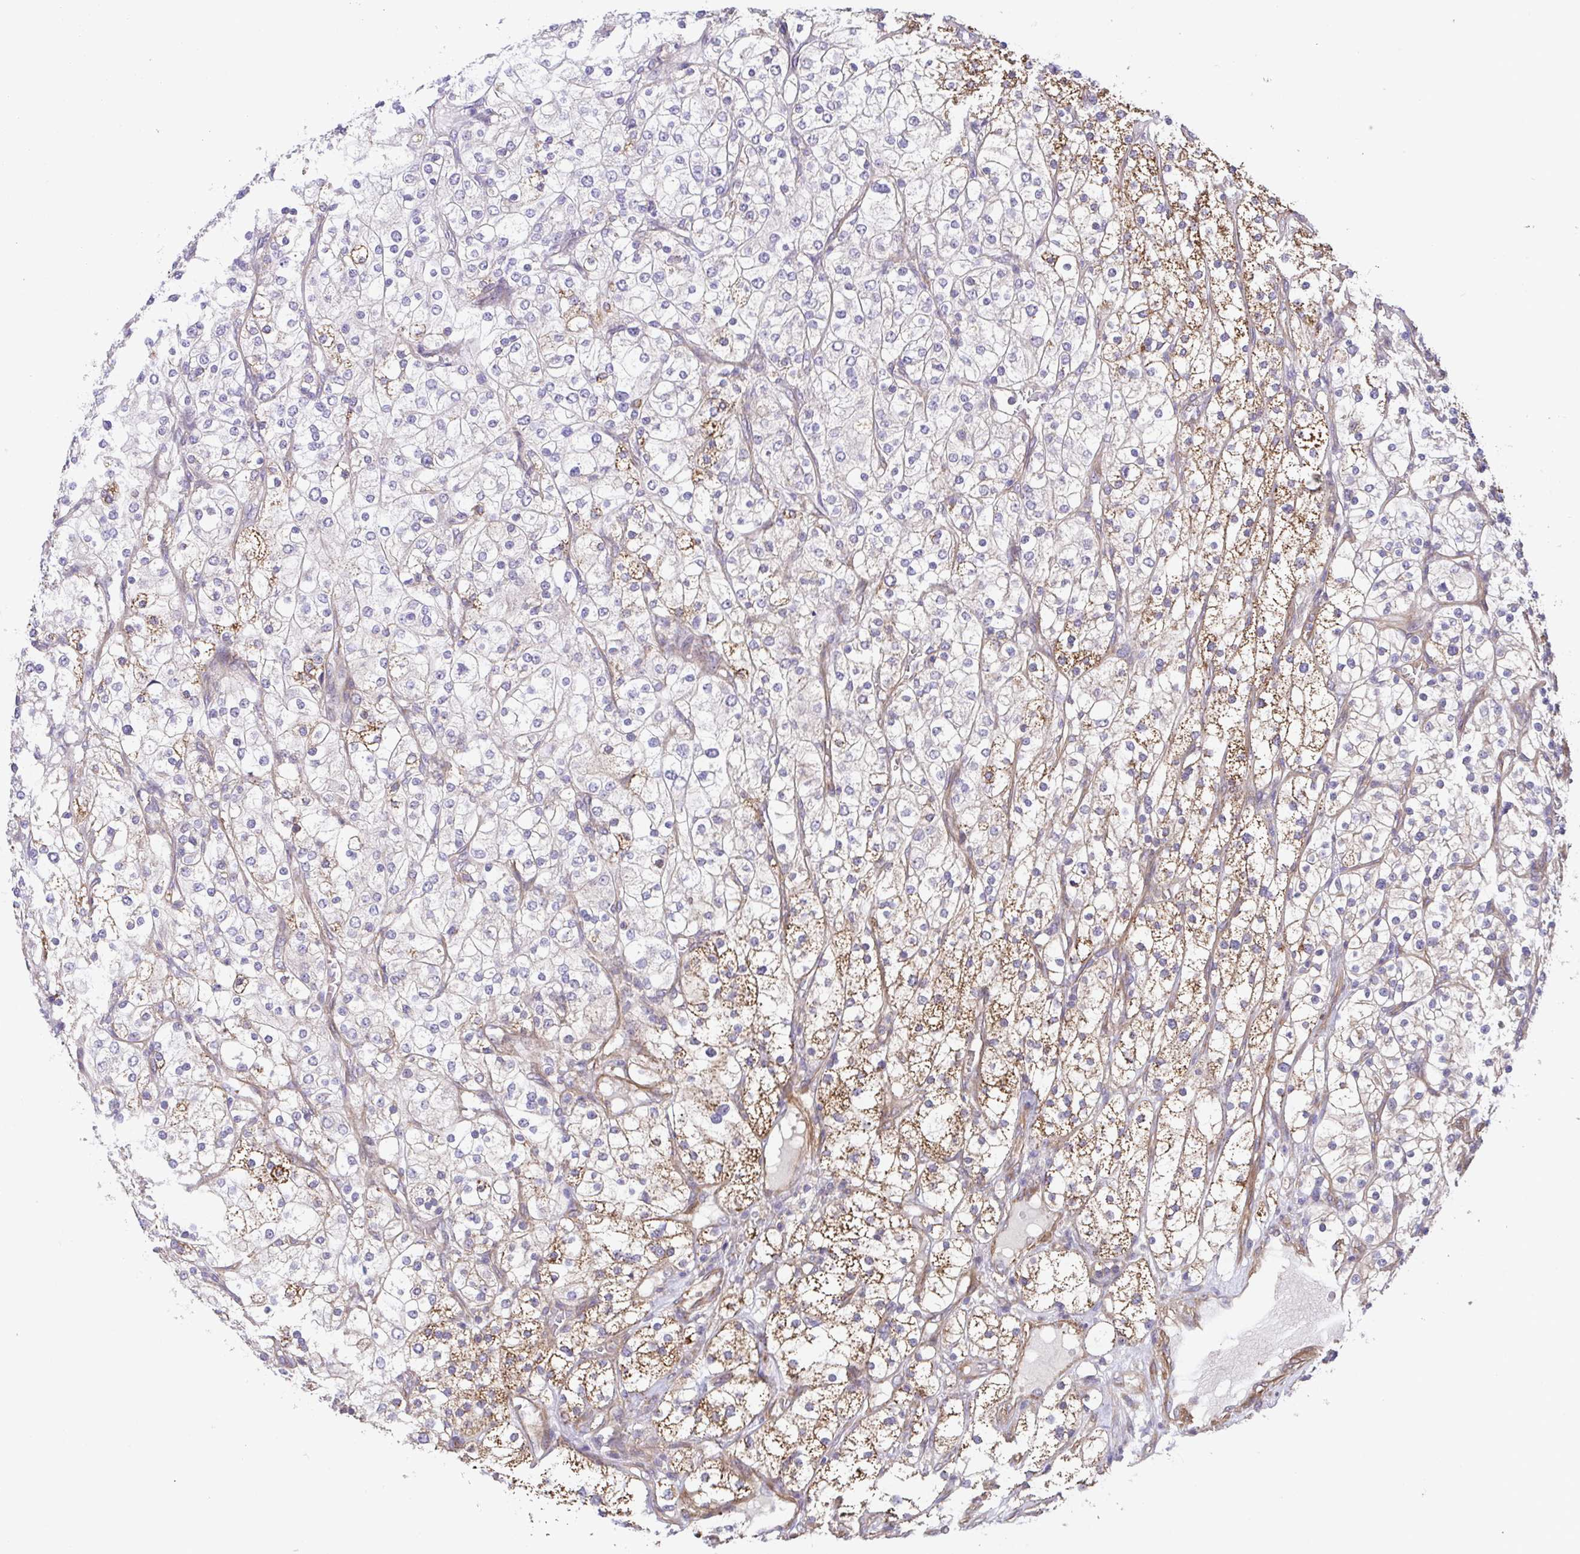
{"staining": {"intensity": "moderate", "quantity": "<25%", "location": "cytoplasmic/membranous"}, "tissue": "renal cancer", "cell_type": "Tumor cells", "image_type": "cancer", "snomed": [{"axis": "morphology", "description": "Adenocarcinoma, NOS"}, {"axis": "topography", "description": "Kidney"}], "caption": "This is a histology image of immunohistochemistry (IHC) staining of adenocarcinoma (renal), which shows moderate expression in the cytoplasmic/membranous of tumor cells.", "gene": "ZNF696", "patient": {"sex": "male", "age": 80}}